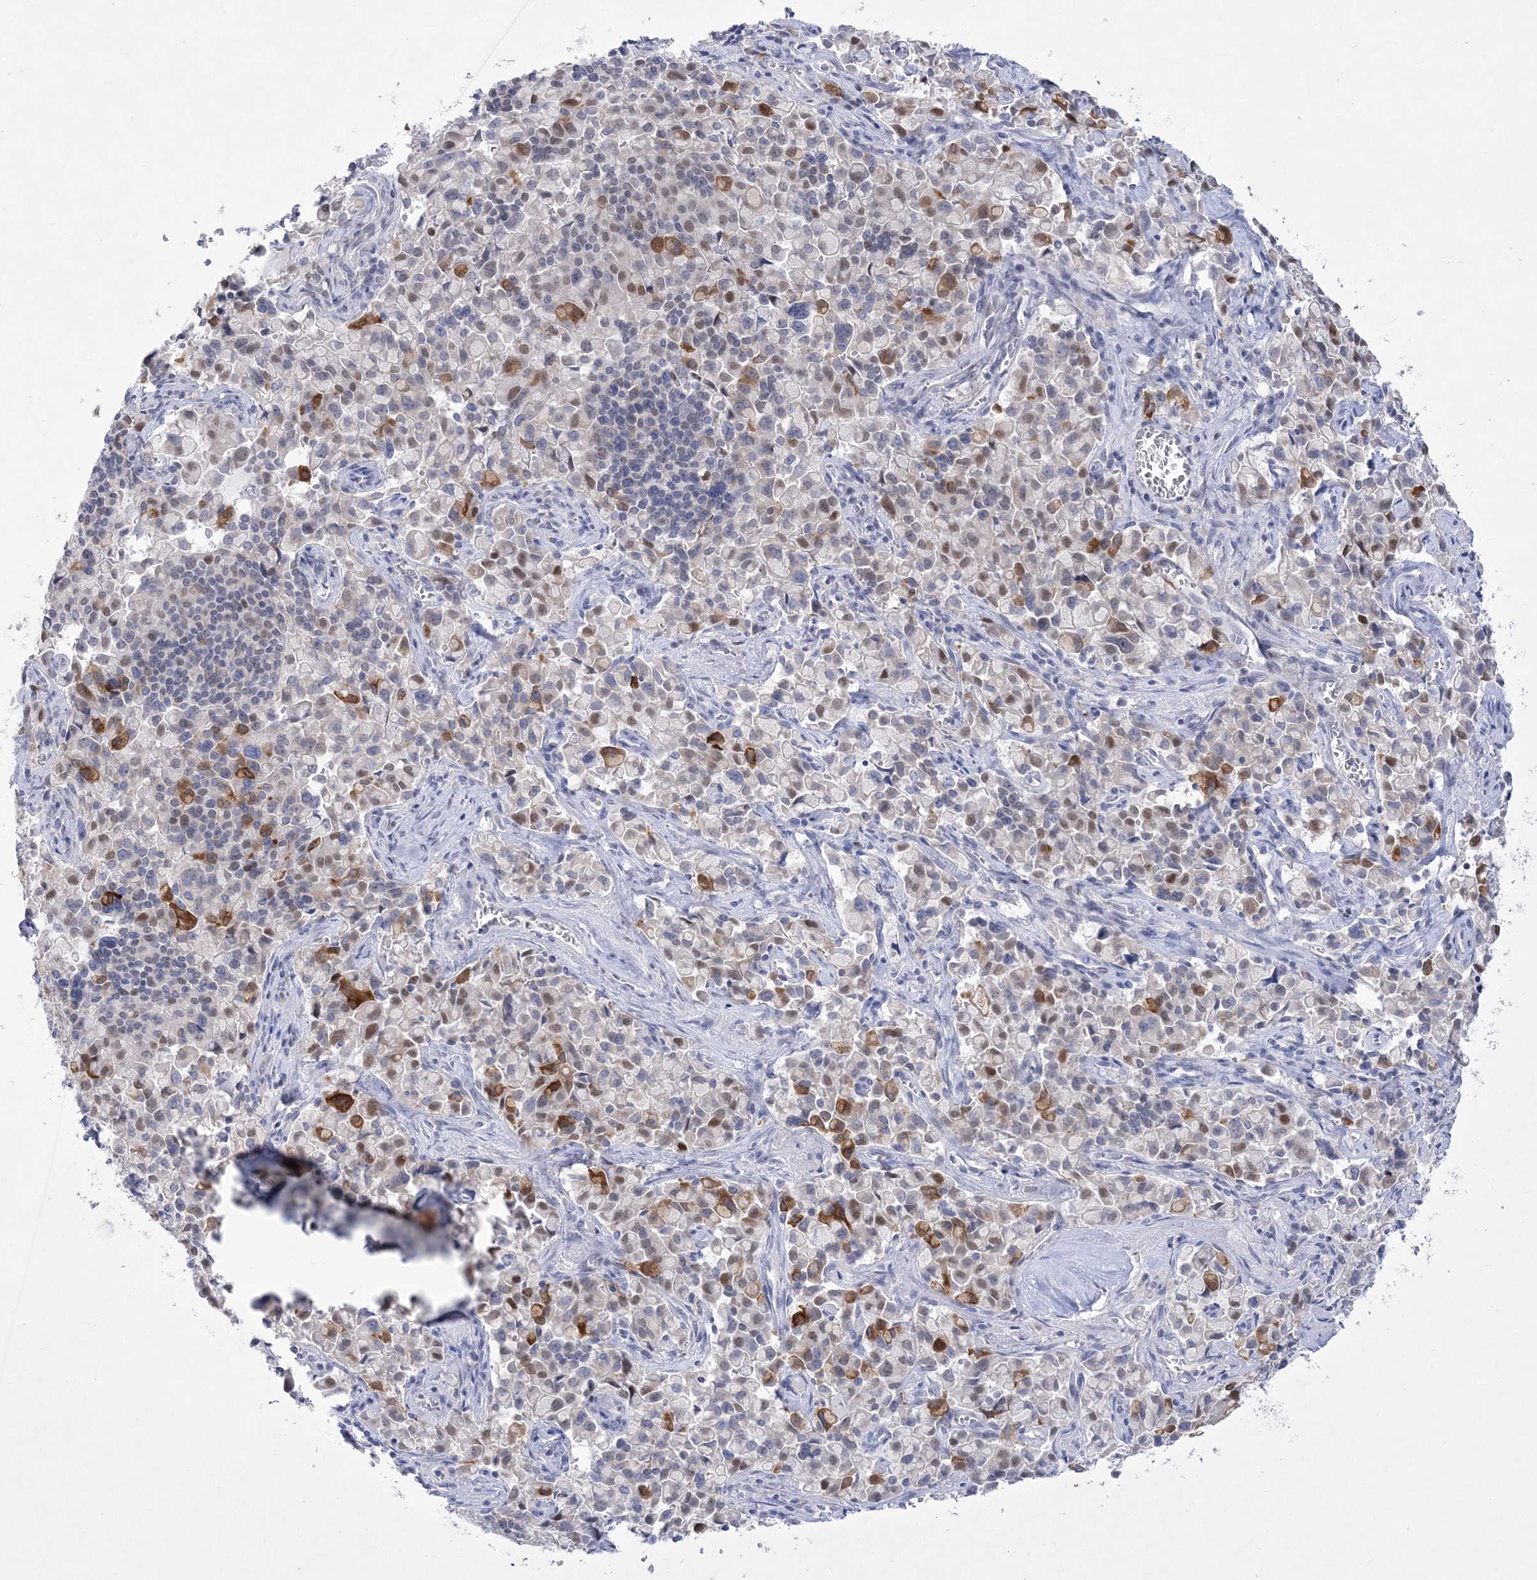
{"staining": {"intensity": "moderate", "quantity": "<25%", "location": "cytoplasmic/membranous,nuclear"}, "tissue": "pancreatic cancer", "cell_type": "Tumor cells", "image_type": "cancer", "snomed": [{"axis": "morphology", "description": "Adenocarcinoma, NOS"}, {"axis": "topography", "description": "Pancreas"}], "caption": "Immunohistochemistry (IHC) of adenocarcinoma (pancreatic) exhibits low levels of moderate cytoplasmic/membranous and nuclear positivity in about <25% of tumor cells. (brown staining indicates protein expression, while blue staining denotes nuclei).", "gene": "WDR27", "patient": {"sex": "male", "age": 65}}